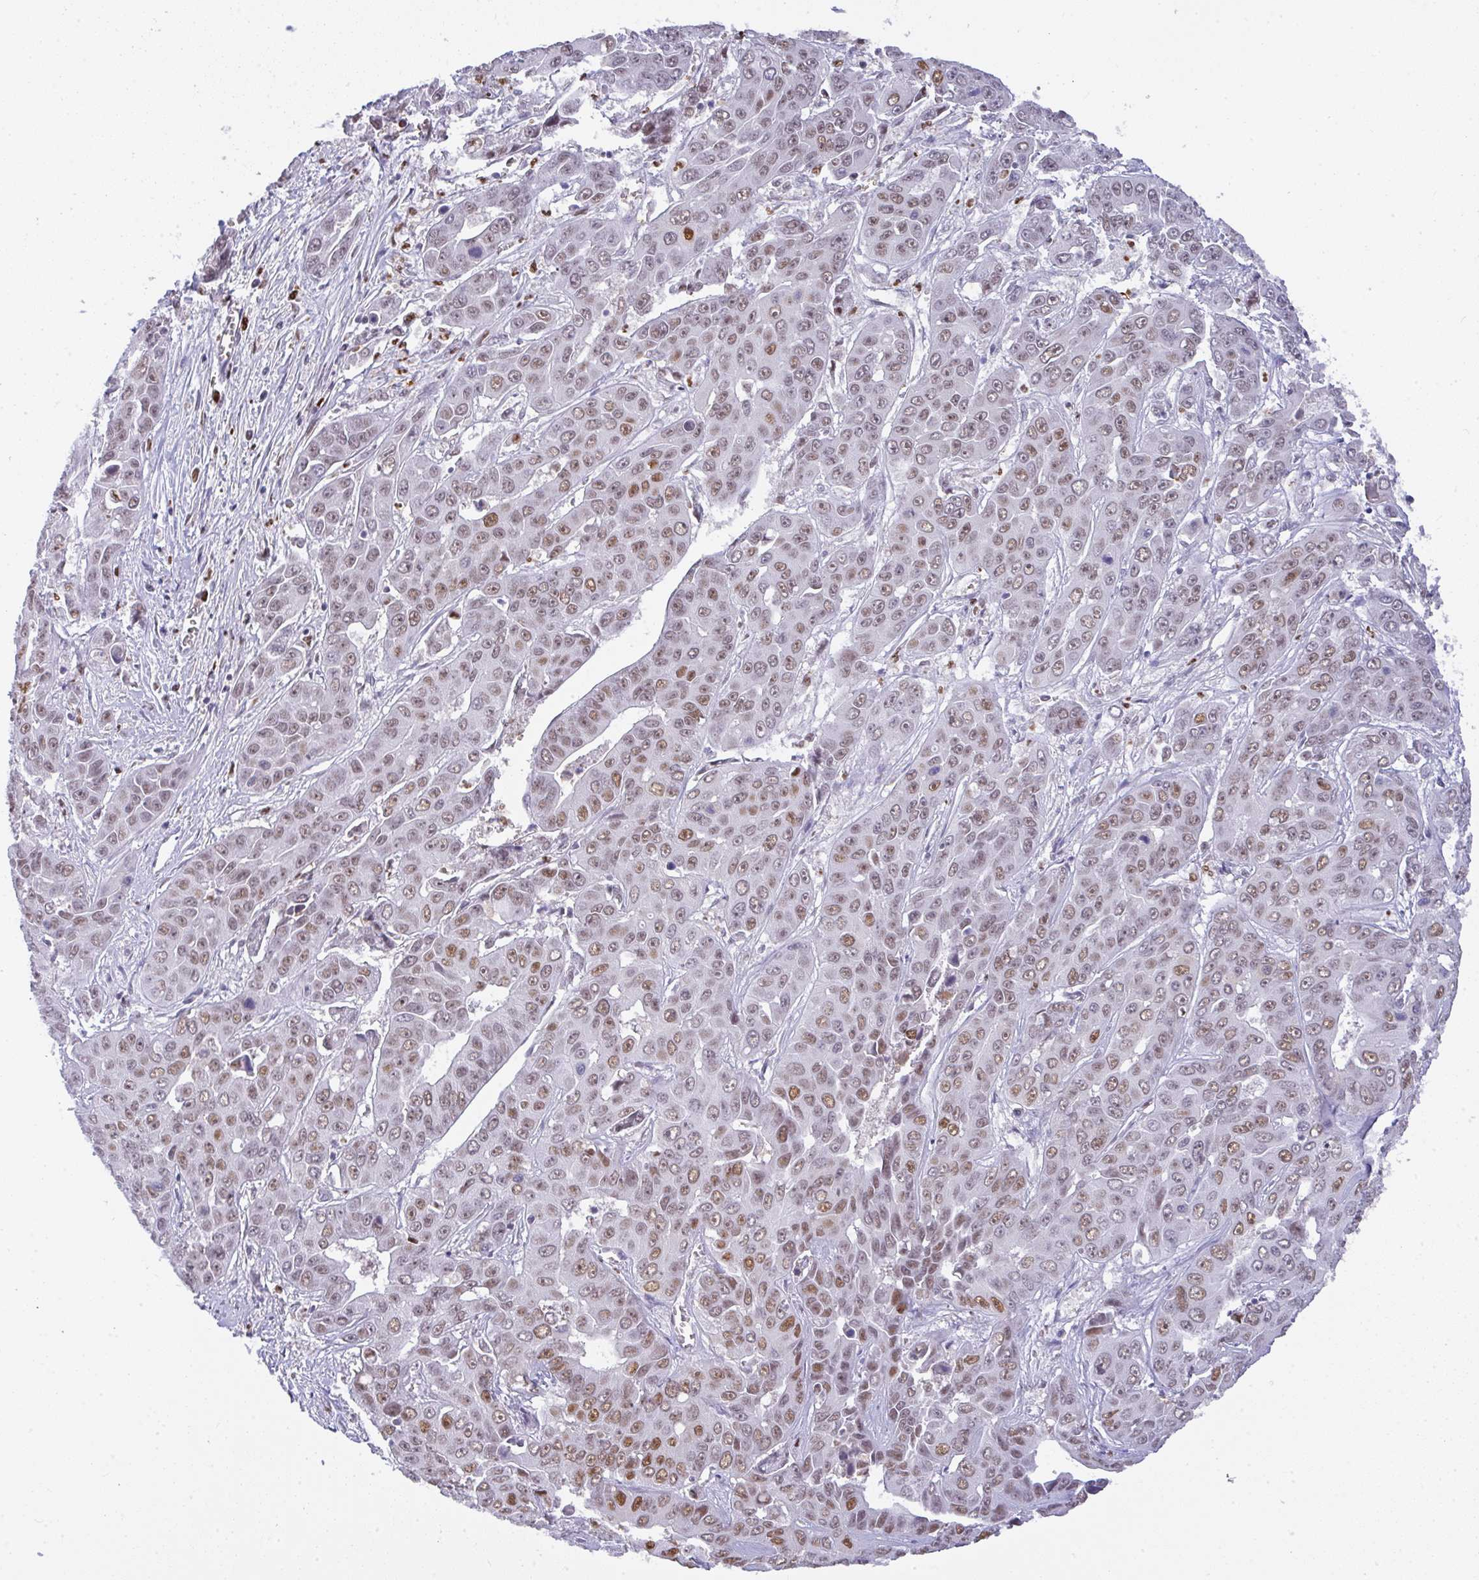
{"staining": {"intensity": "moderate", "quantity": ">75%", "location": "nuclear"}, "tissue": "liver cancer", "cell_type": "Tumor cells", "image_type": "cancer", "snomed": [{"axis": "morphology", "description": "Cholangiocarcinoma"}, {"axis": "topography", "description": "Liver"}], "caption": "Immunohistochemical staining of liver cholangiocarcinoma displays medium levels of moderate nuclear protein positivity in about >75% of tumor cells.", "gene": "BBX", "patient": {"sex": "female", "age": 52}}